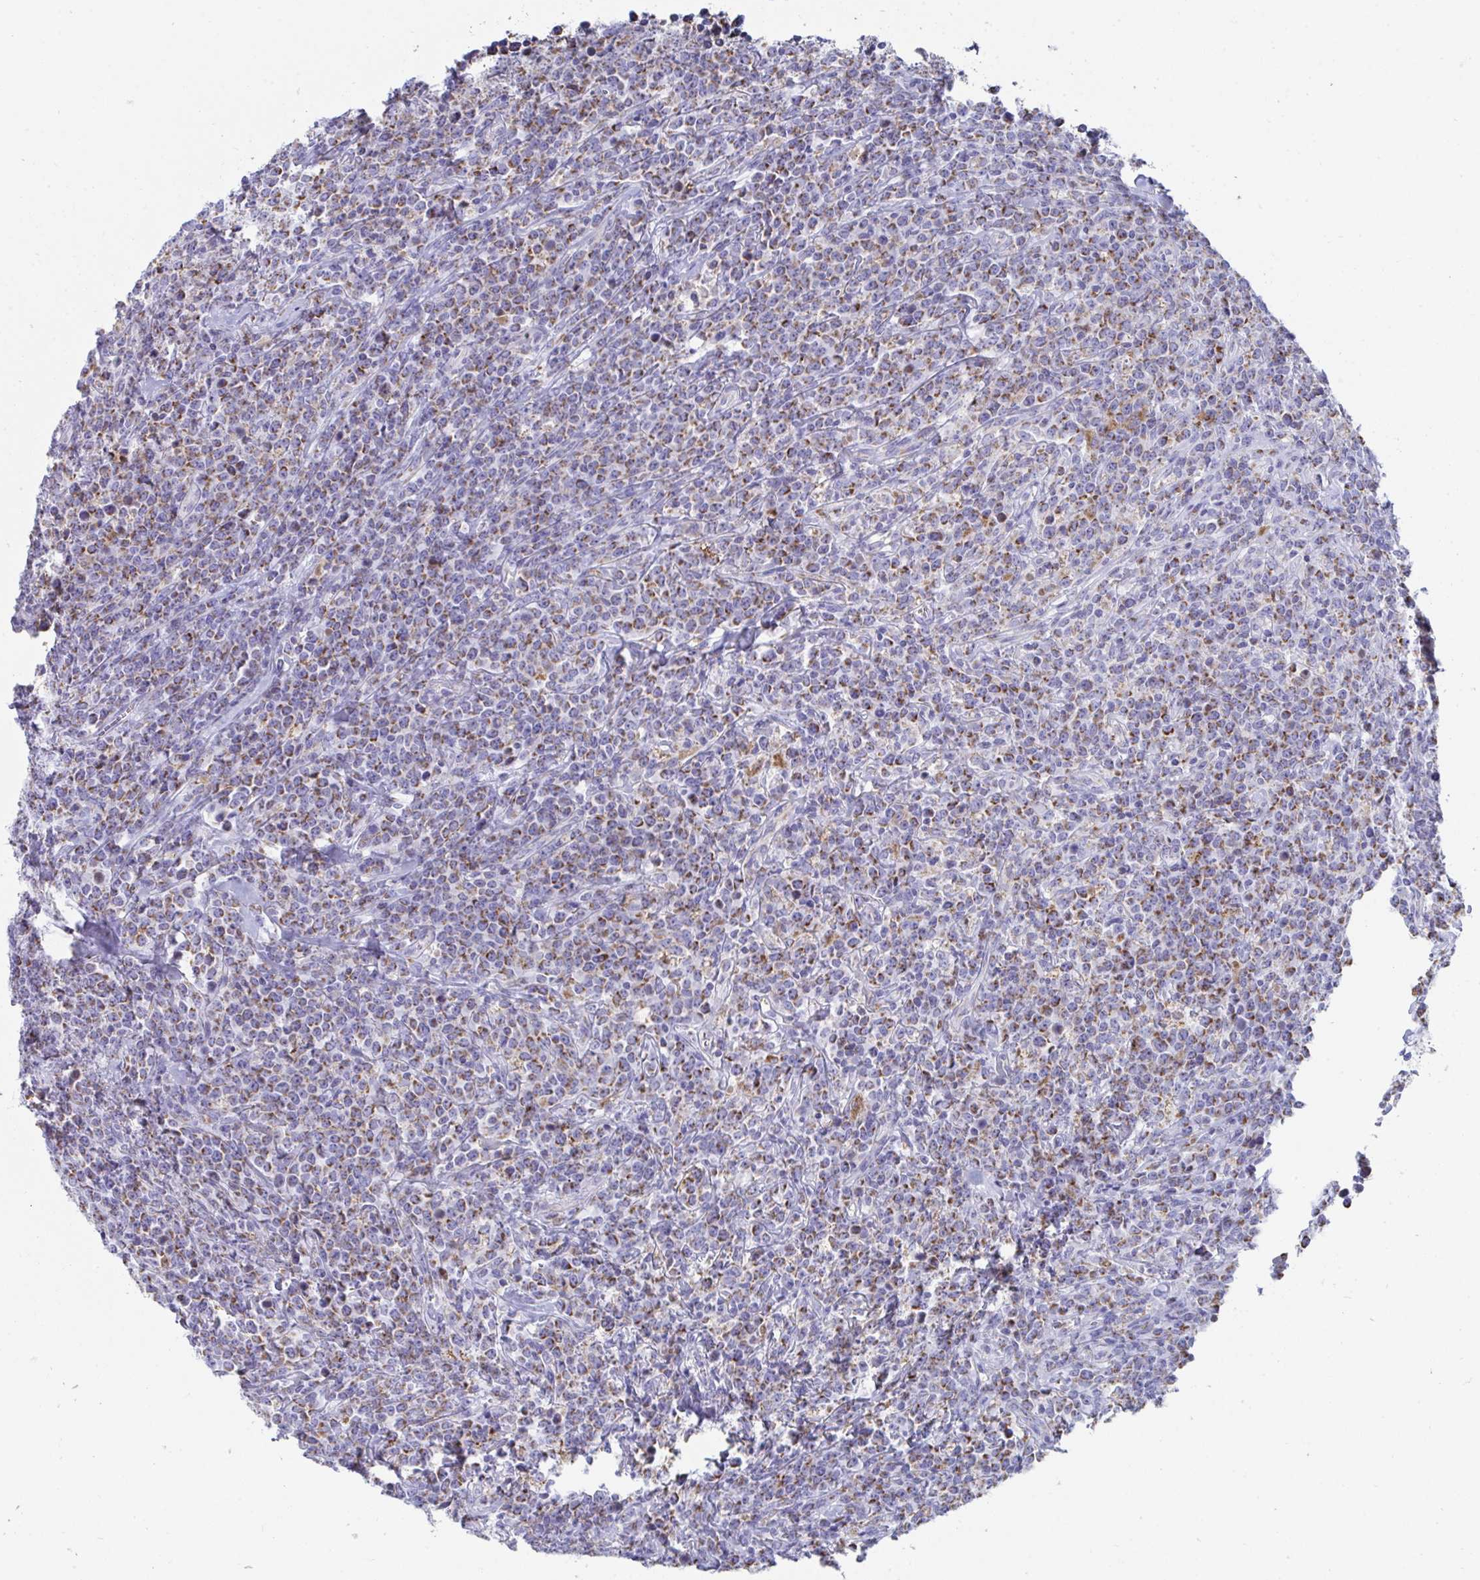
{"staining": {"intensity": "moderate", "quantity": "25%-75%", "location": "cytoplasmic/membranous"}, "tissue": "lymphoma", "cell_type": "Tumor cells", "image_type": "cancer", "snomed": [{"axis": "morphology", "description": "Malignant lymphoma, non-Hodgkin's type, High grade"}, {"axis": "topography", "description": "Small intestine"}], "caption": "Lymphoma tissue exhibits moderate cytoplasmic/membranous positivity in approximately 25%-75% of tumor cells, visualized by immunohistochemistry. Nuclei are stained in blue.", "gene": "AIFM1", "patient": {"sex": "female", "age": 56}}